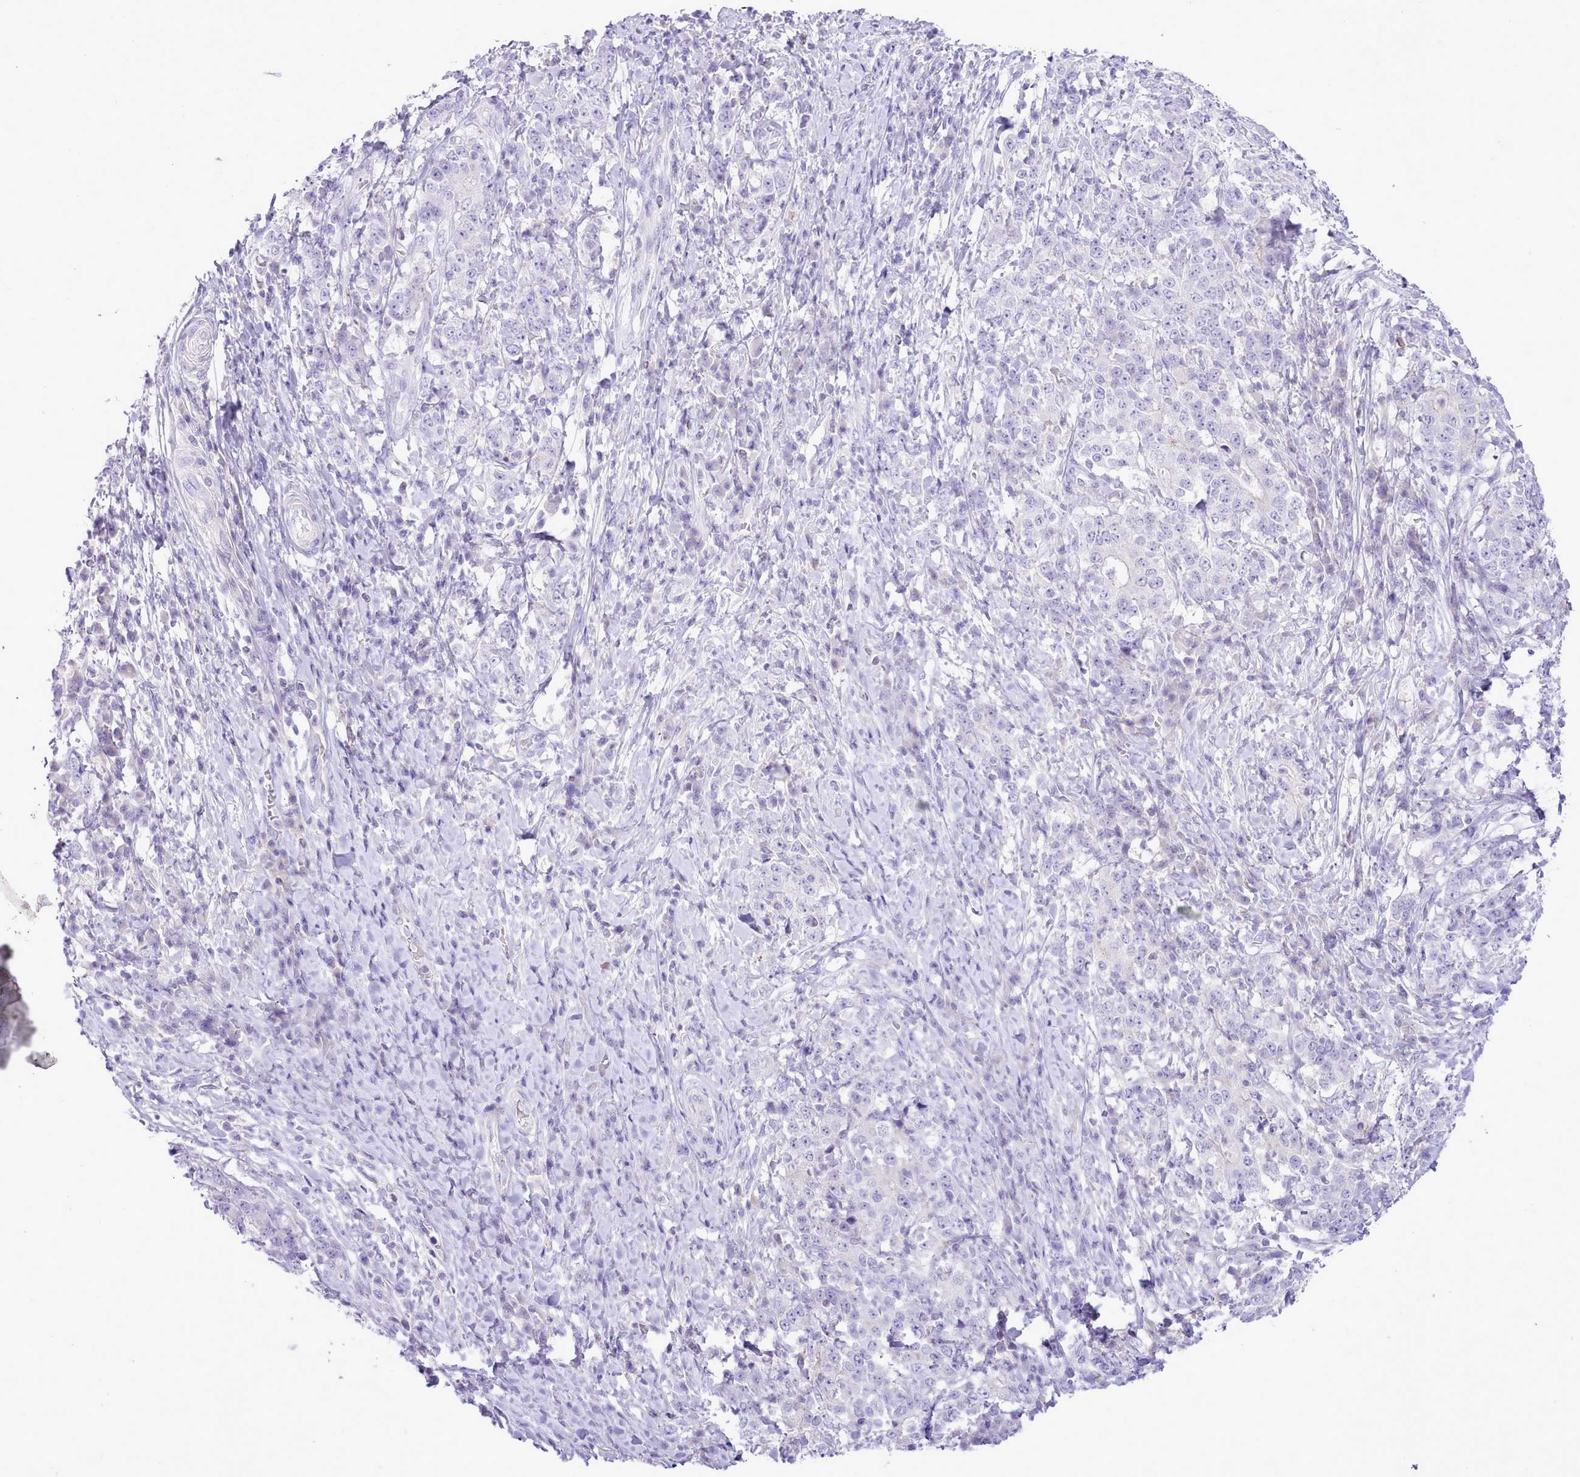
{"staining": {"intensity": "negative", "quantity": "none", "location": "none"}, "tissue": "stomach cancer", "cell_type": "Tumor cells", "image_type": "cancer", "snomed": [{"axis": "morphology", "description": "Normal tissue, NOS"}, {"axis": "morphology", "description": "Adenocarcinoma, NOS"}, {"axis": "topography", "description": "Stomach, upper"}, {"axis": "topography", "description": "Stomach"}], "caption": "Tumor cells show no significant protein expression in stomach cancer.", "gene": "MDFI", "patient": {"sex": "male", "age": 59}}